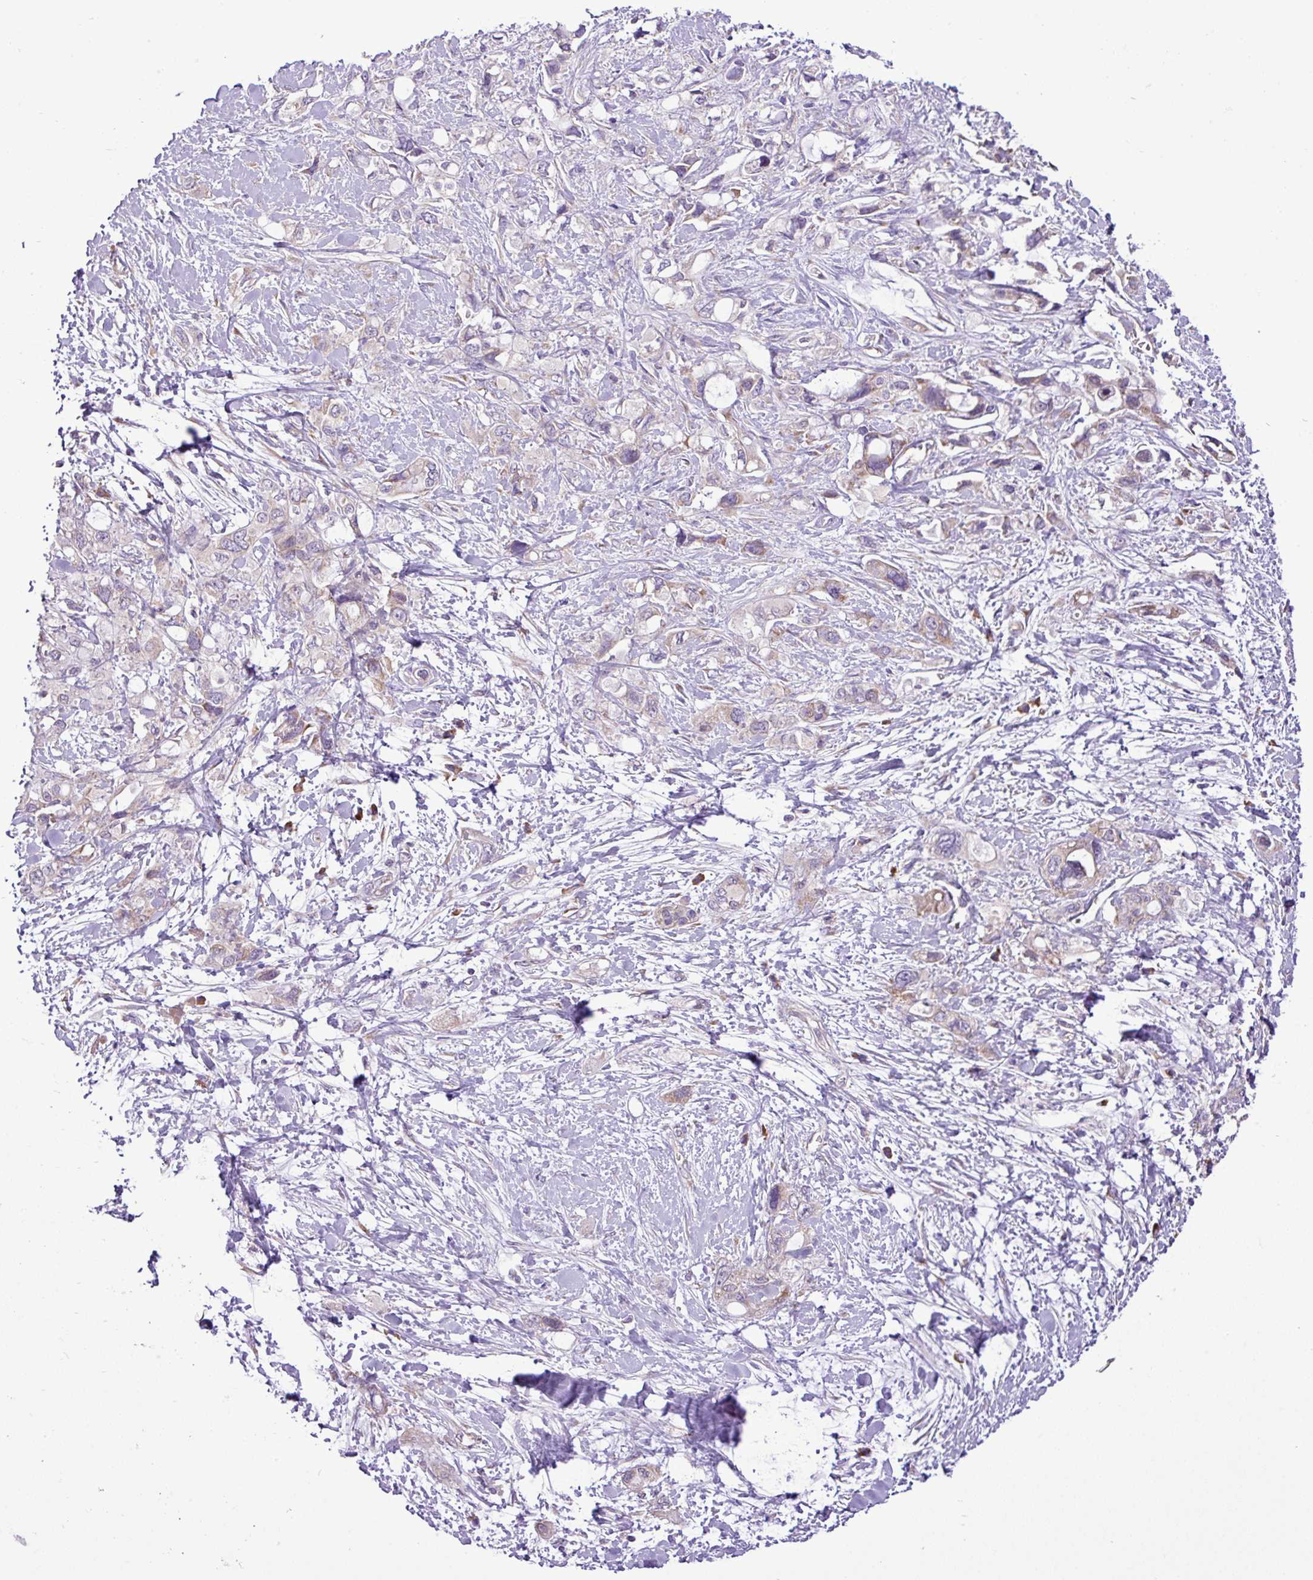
{"staining": {"intensity": "weak", "quantity": "<25%", "location": "cytoplasmic/membranous"}, "tissue": "pancreatic cancer", "cell_type": "Tumor cells", "image_type": "cancer", "snomed": [{"axis": "morphology", "description": "Adenocarcinoma, NOS"}, {"axis": "topography", "description": "Pancreas"}], "caption": "The image reveals no significant staining in tumor cells of pancreatic cancer (adenocarcinoma). (IHC, brightfield microscopy, high magnification).", "gene": "RPL13", "patient": {"sex": "female", "age": 56}}